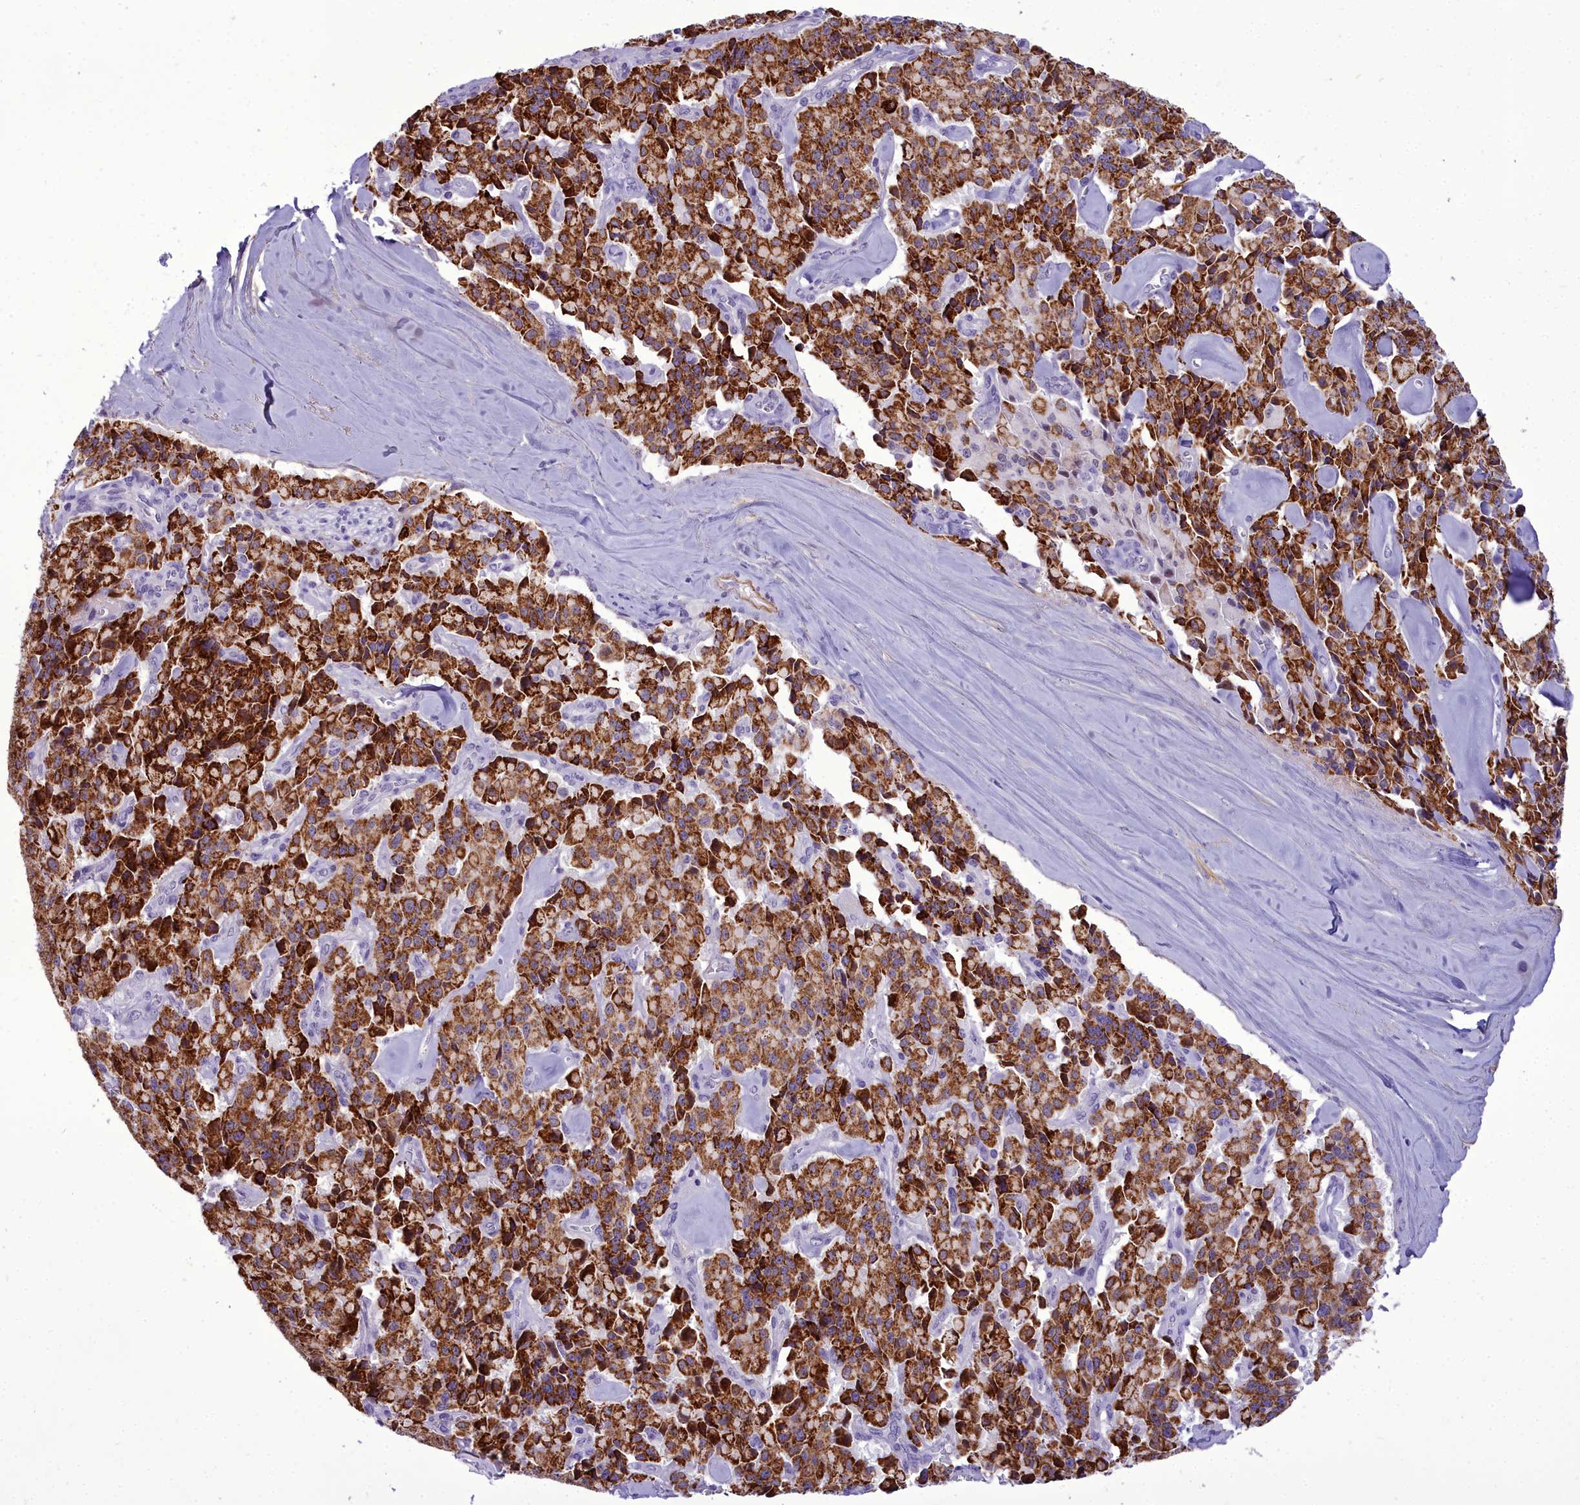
{"staining": {"intensity": "strong", "quantity": ">75%", "location": "cytoplasmic/membranous"}, "tissue": "pancreatic cancer", "cell_type": "Tumor cells", "image_type": "cancer", "snomed": [{"axis": "morphology", "description": "Adenocarcinoma, NOS"}, {"axis": "topography", "description": "Pancreas"}], "caption": "High-magnification brightfield microscopy of adenocarcinoma (pancreatic) stained with DAB (brown) and counterstained with hematoxylin (blue). tumor cells exhibit strong cytoplasmic/membranous positivity is seen in about>75% of cells.", "gene": "OSTN", "patient": {"sex": "male", "age": 65}}